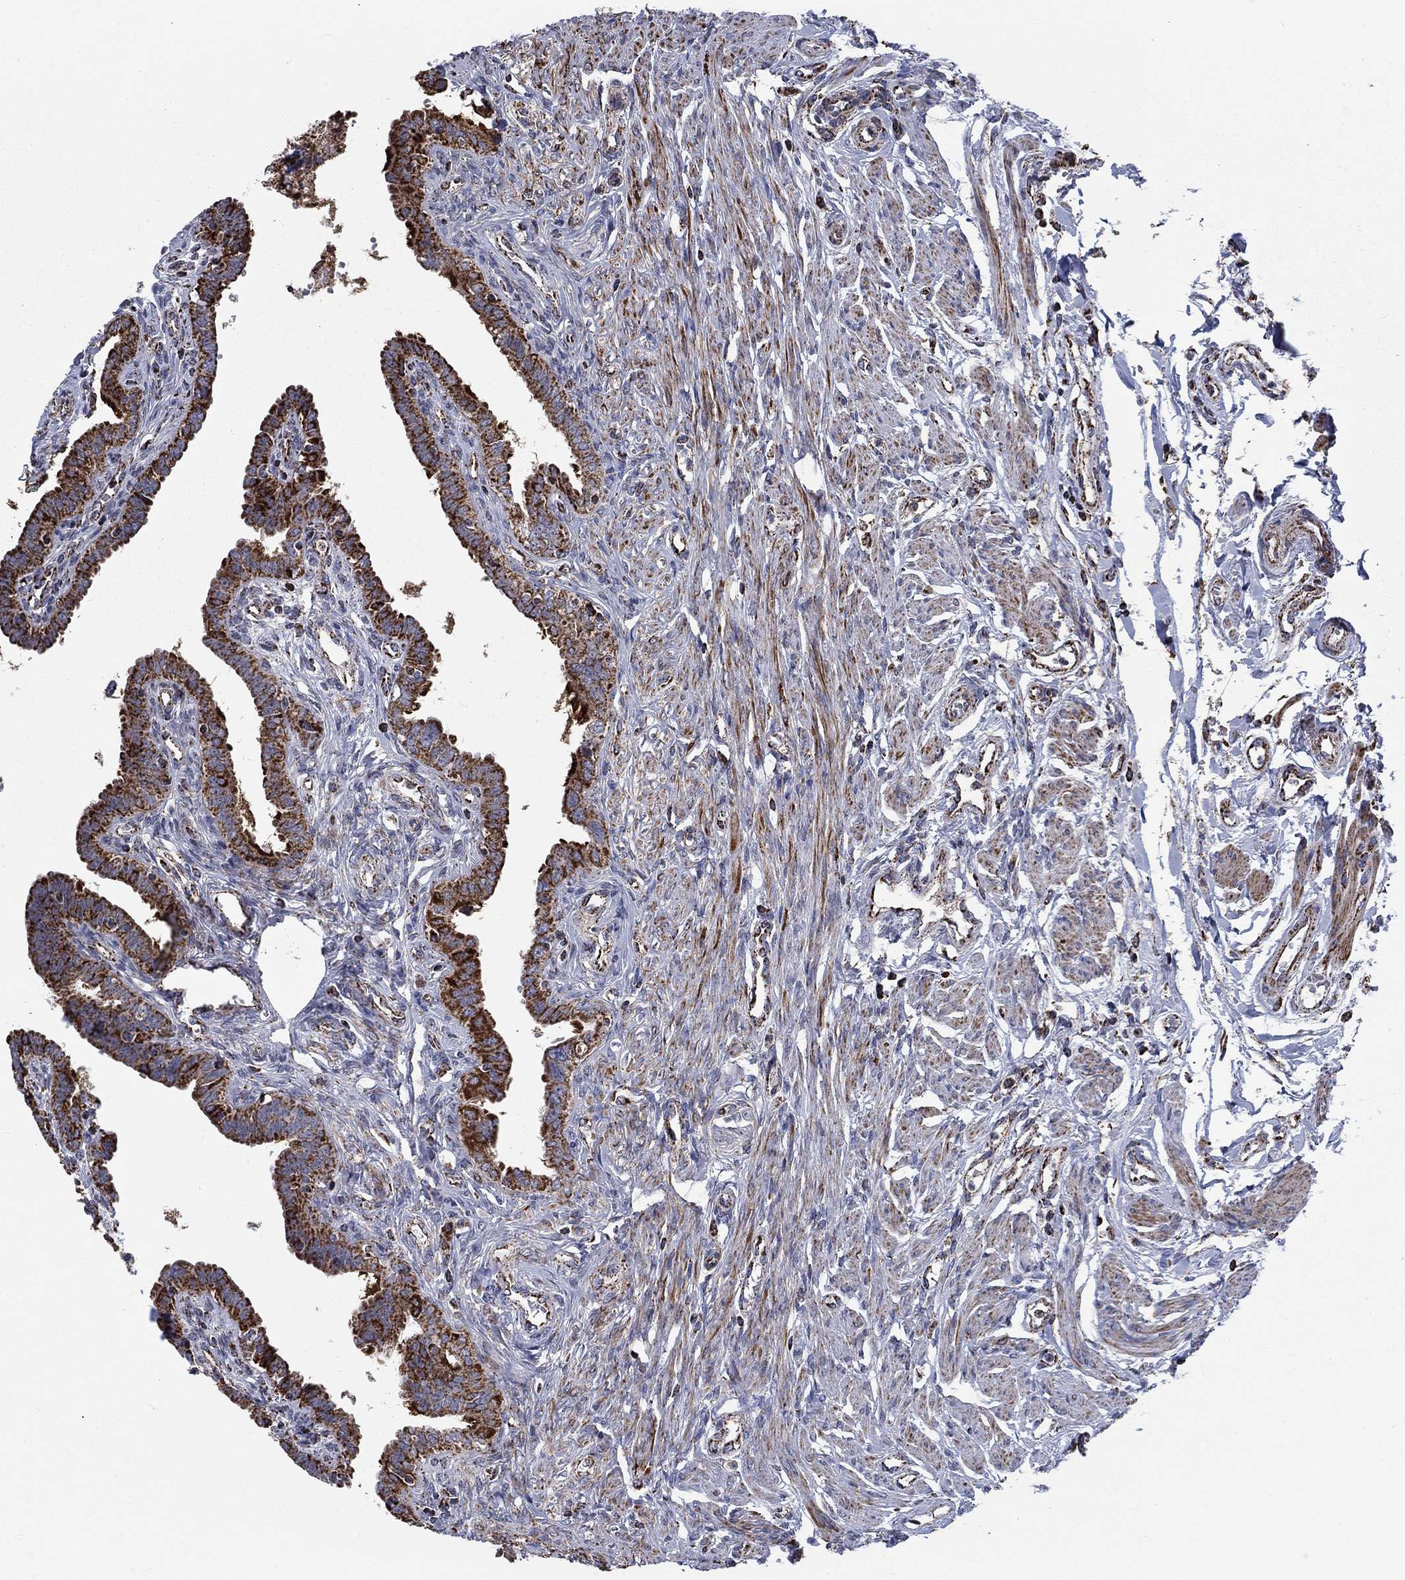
{"staining": {"intensity": "strong", "quantity": ">75%", "location": "cytoplasmic/membranous"}, "tissue": "fallopian tube", "cell_type": "Glandular cells", "image_type": "normal", "snomed": [{"axis": "morphology", "description": "Normal tissue, NOS"}, {"axis": "morphology", "description": "Carcinoma, endometroid"}, {"axis": "topography", "description": "Fallopian tube"}, {"axis": "topography", "description": "Ovary"}], "caption": "Immunohistochemical staining of unremarkable fallopian tube reveals strong cytoplasmic/membranous protein staining in about >75% of glandular cells. Using DAB (brown) and hematoxylin (blue) stains, captured at high magnification using brightfield microscopy.", "gene": "MOAP1", "patient": {"sex": "female", "age": 42}}